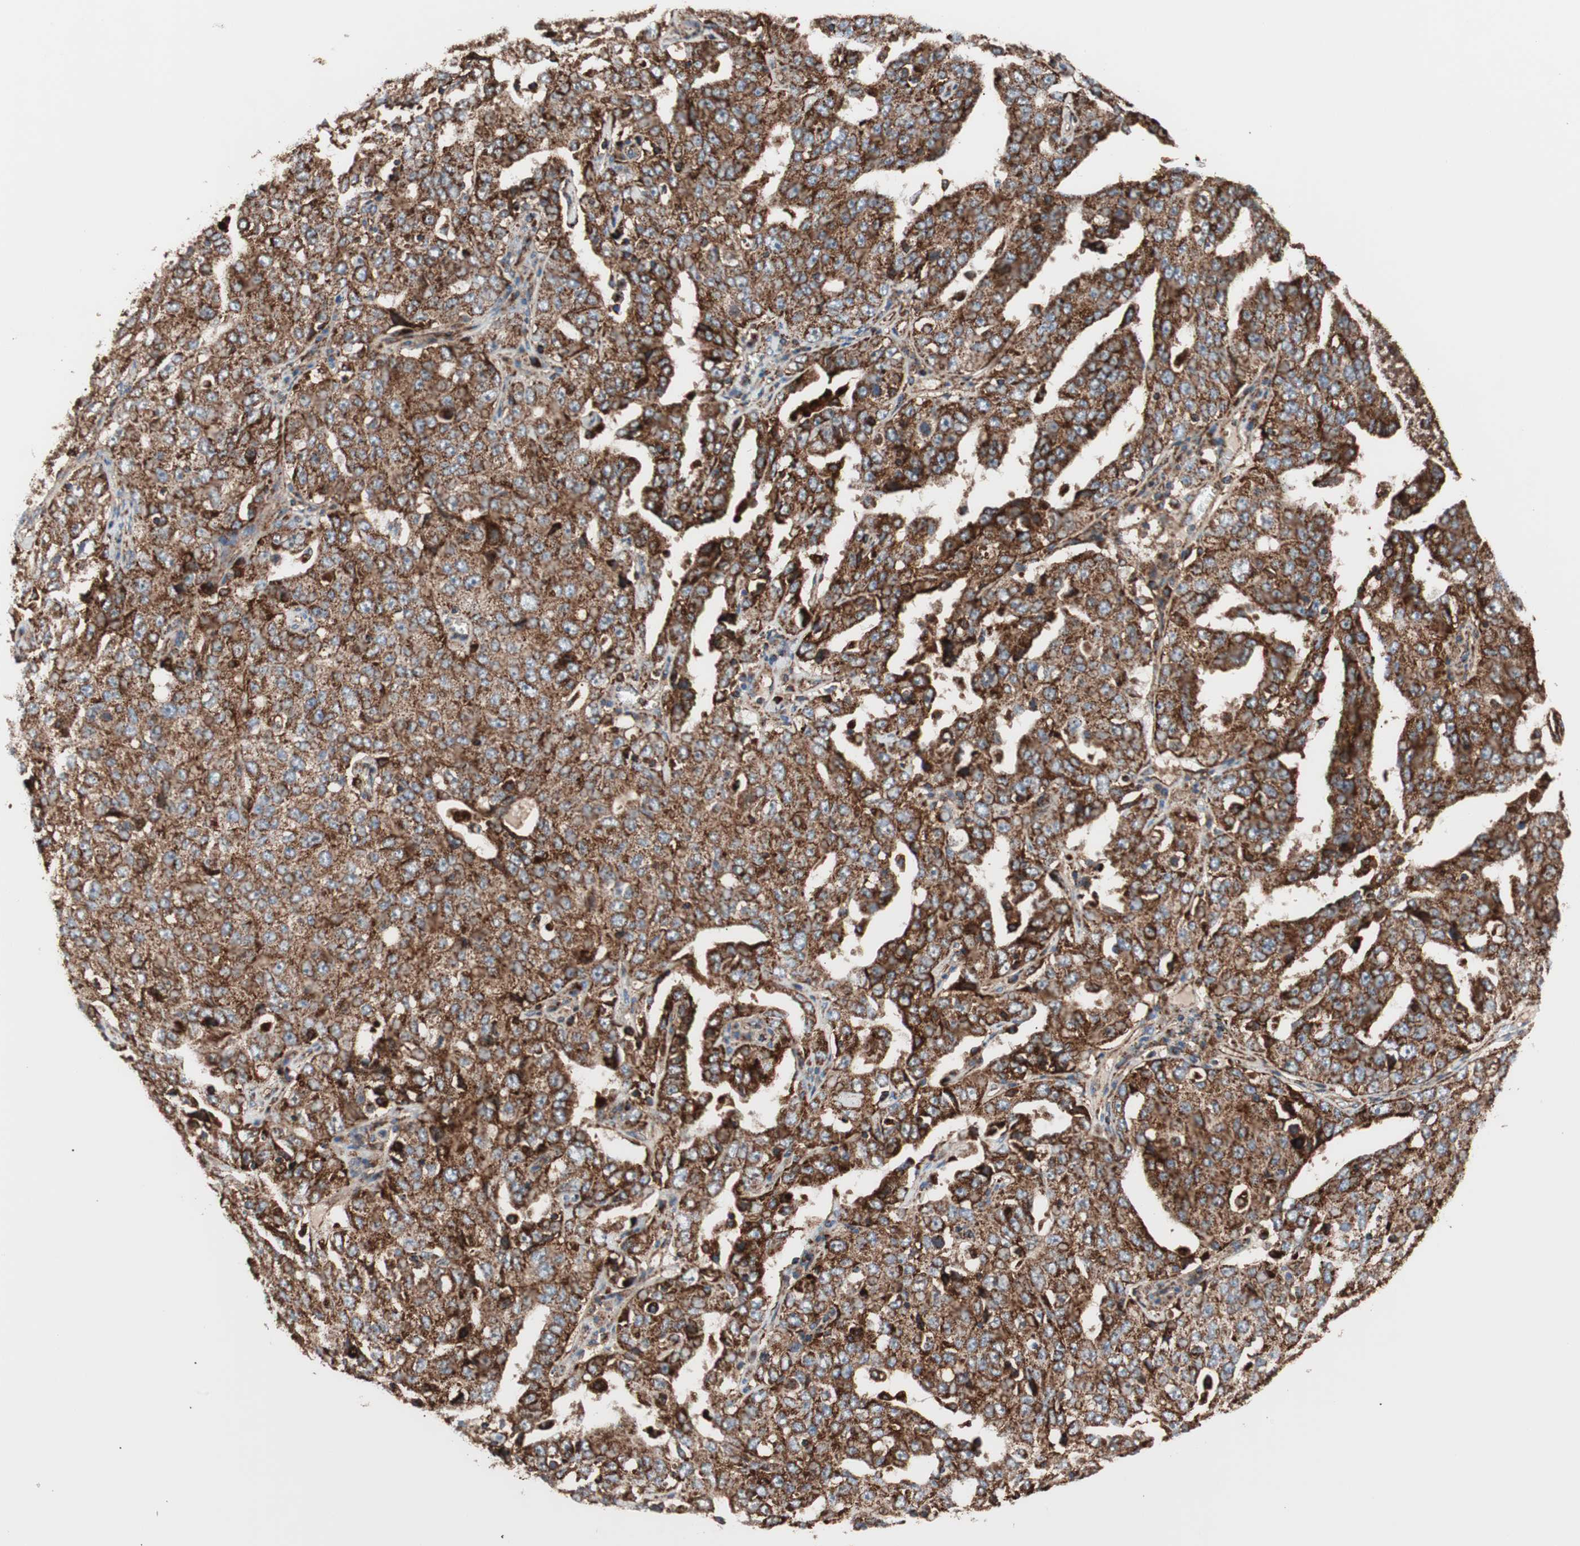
{"staining": {"intensity": "strong", "quantity": ">75%", "location": "cytoplasmic/membranous"}, "tissue": "ovarian cancer", "cell_type": "Tumor cells", "image_type": "cancer", "snomed": [{"axis": "morphology", "description": "Carcinoma, endometroid"}, {"axis": "topography", "description": "Ovary"}], "caption": "Immunohistochemical staining of human endometroid carcinoma (ovarian) reveals high levels of strong cytoplasmic/membranous protein staining in about >75% of tumor cells.", "gene": "LAMP1", "patient": {"sex": "female", "age": 62}}